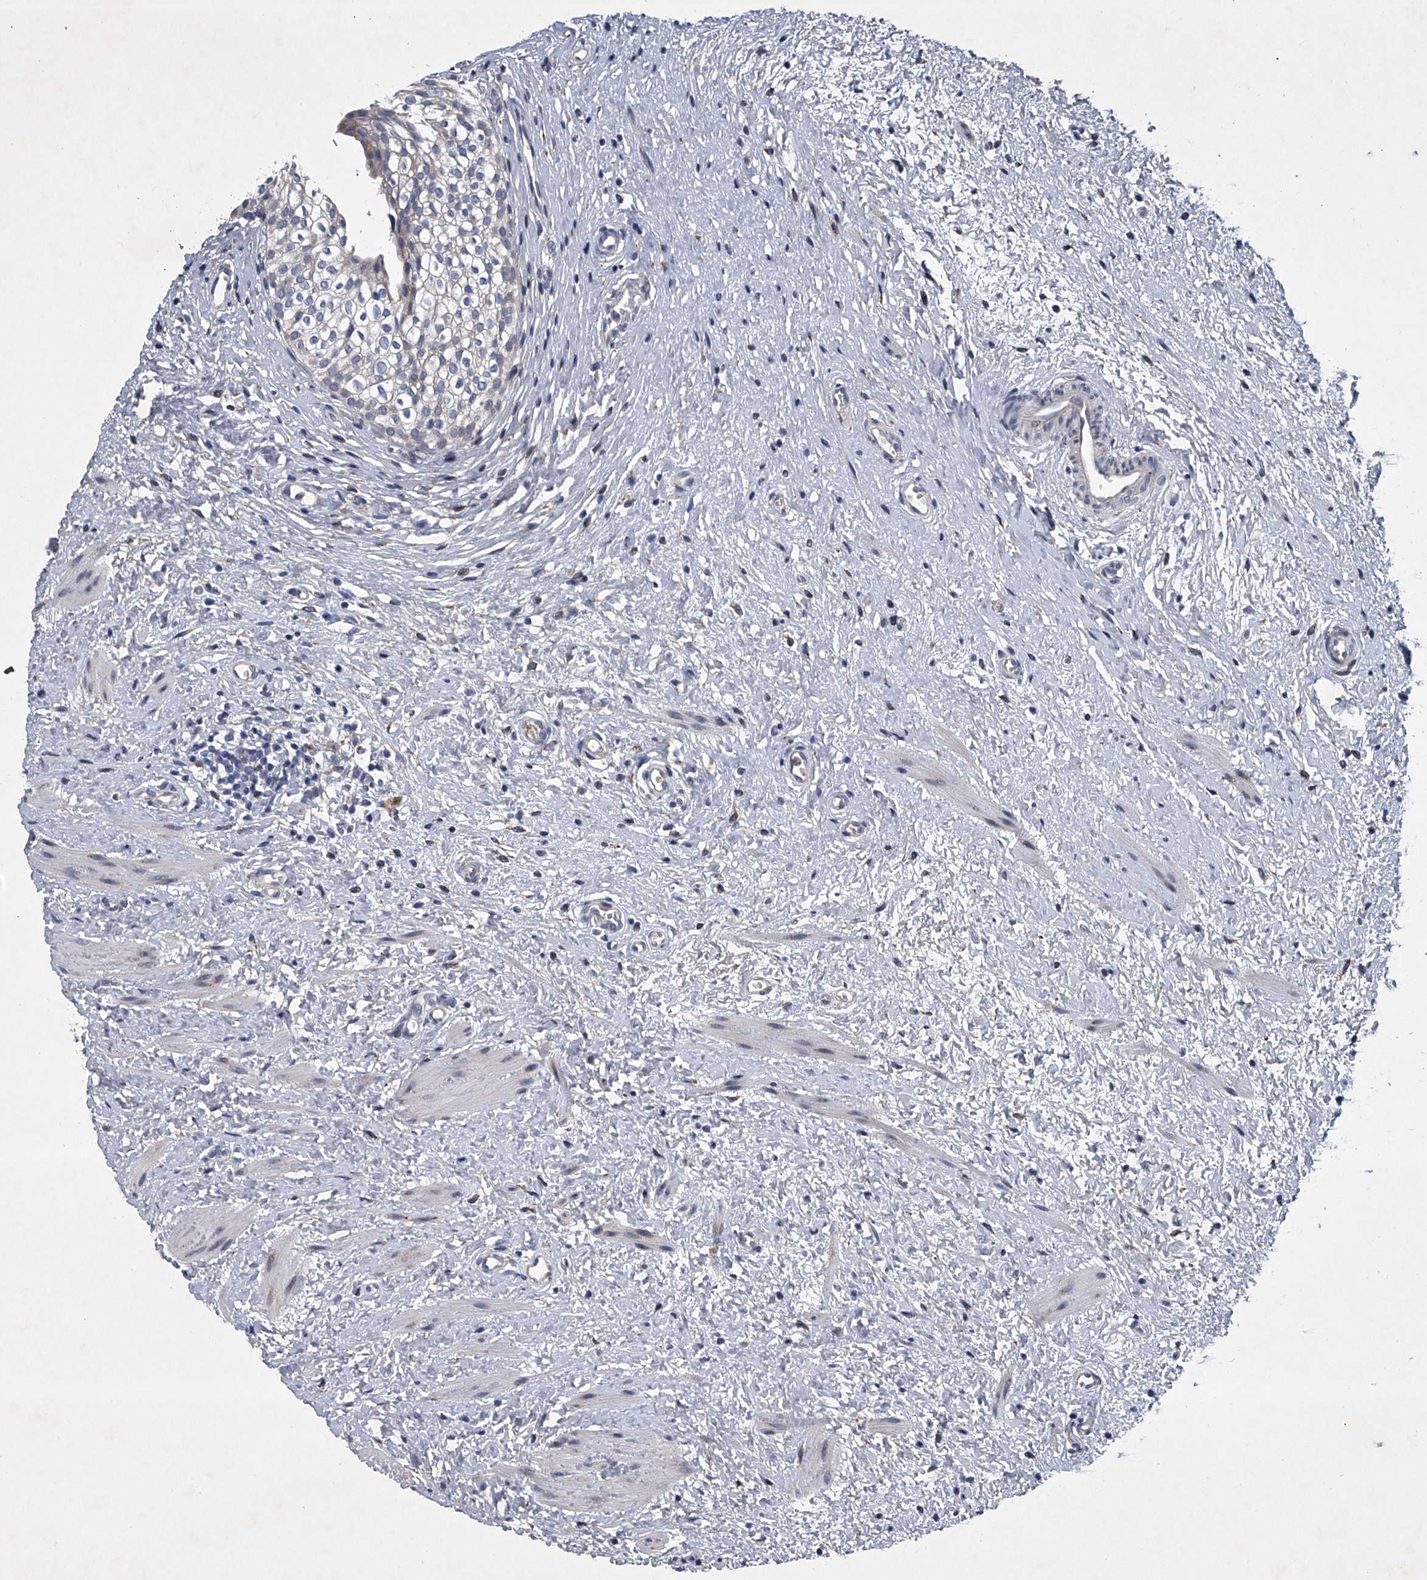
{"staining": {"intensity": "negative", "quantity": "none", "location": "none"}, "tissue": "urinary bladder", "cell_type": "Urothelial cells", "image_type": "normal", "snomed": [{"axis": "morphology", "description": "Normal tissue, NOS"}, {"axis": "topography", "description": "Urinary bladder"}], "caption": "Immunohistochemistry (IHC) of normal urinary bladder reveals no staining in urothelial cells. (Brightfield microscopy of DAB immunohistochemistry at high magnification).", "gene": "ABCG1", "patient": {"sex": "male", "age": 1}}